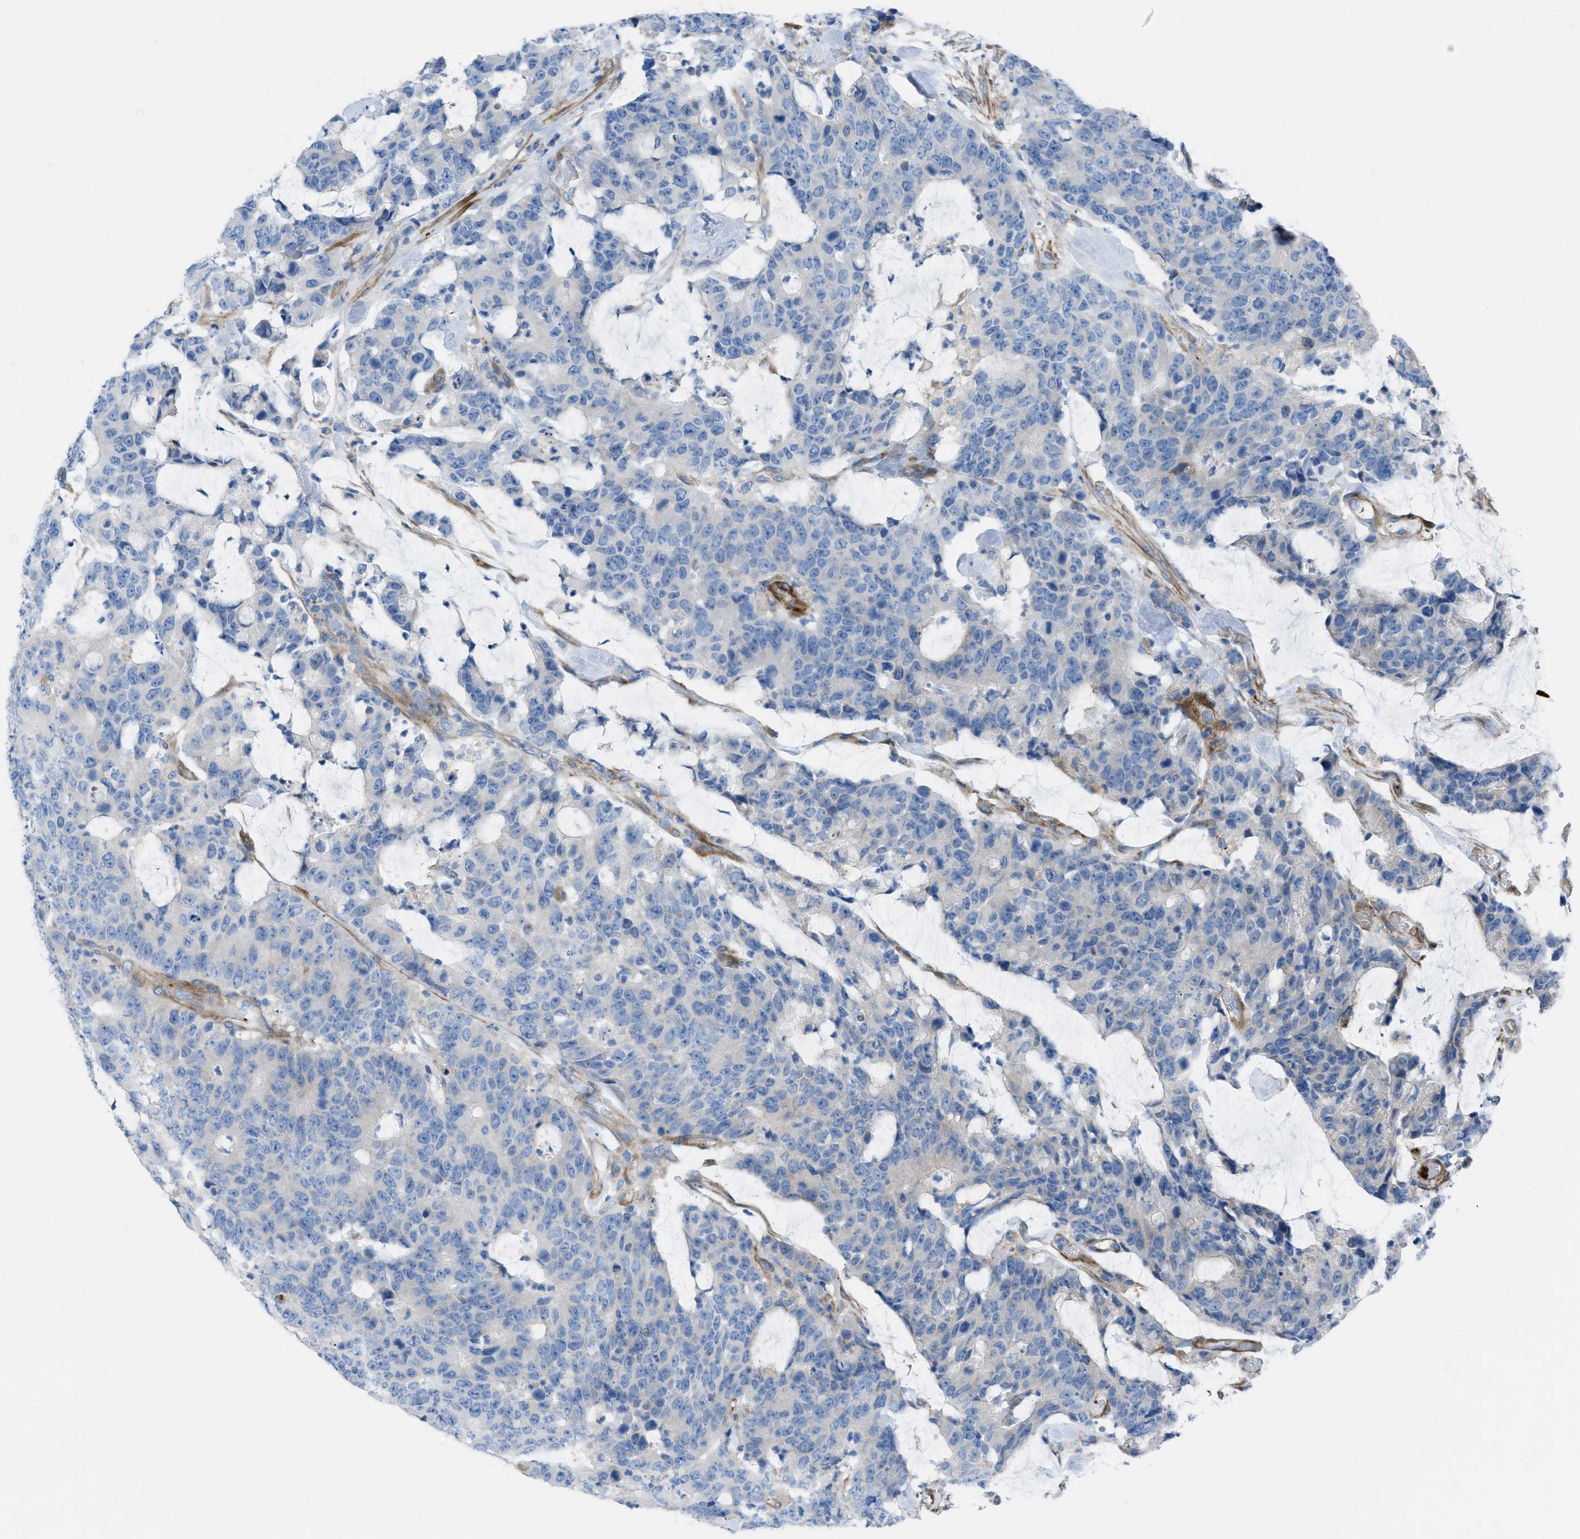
{"staining": {"intensity": "negative", "quantity": "none", "location": "none"}, "tissue": "colorectal cancer", "cell_type": "Tumor cells", "image_type": "cancer", "snomed": [{"axis": "morphology", "description": "Adenocarcinoma, NOS"}, {"axis": "topography", "description": "Colon"}], "caption": "DAB (3,3'-diaminobenzidine) immunohistochemical staining of colorectal cancer (adenocarcinoma) demonstrates no significant positivity in tumor cells.", "gene": "KCNH7", "patient": {"sex": "female", "age": 86}}